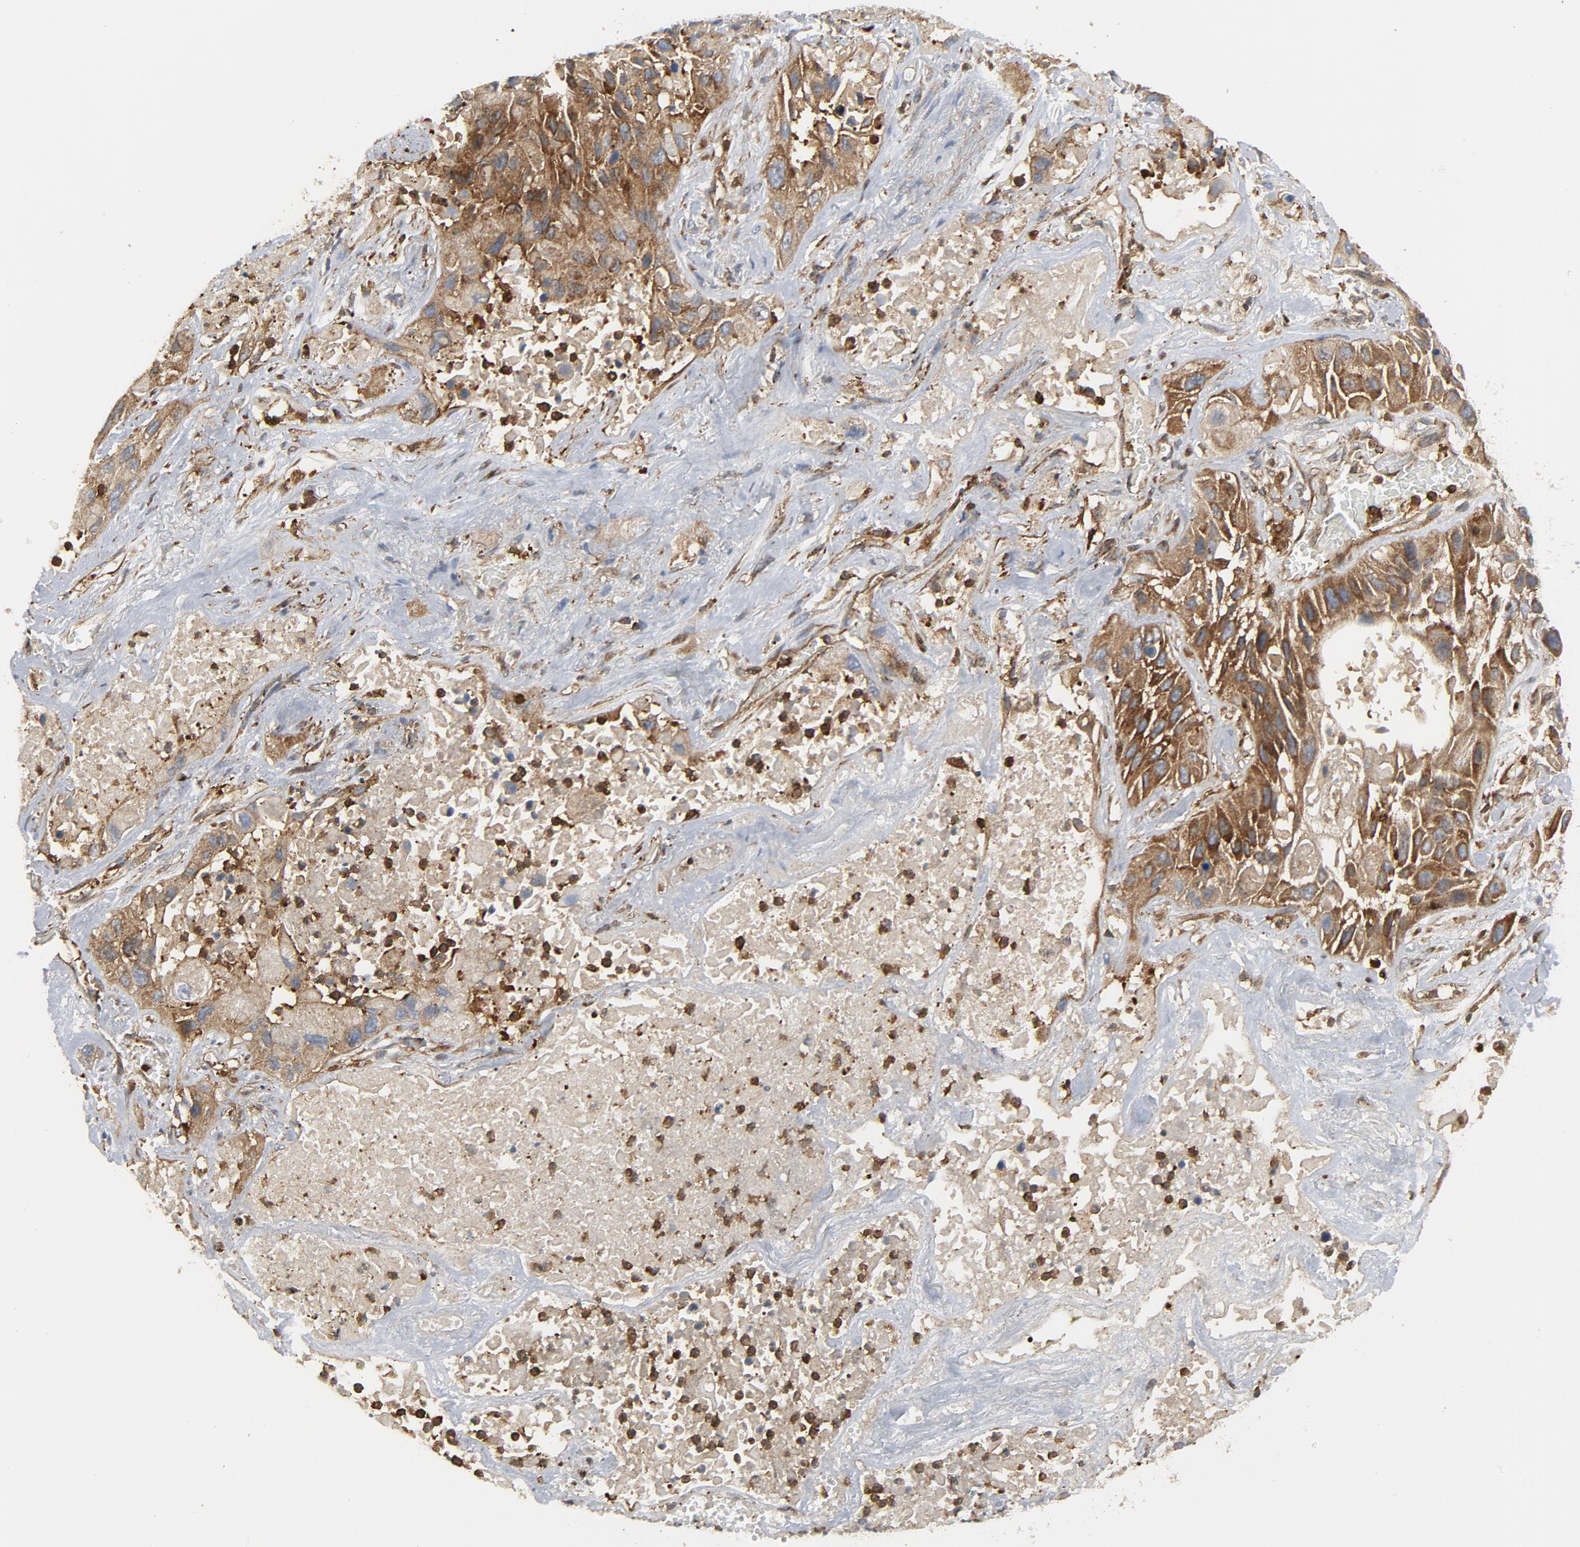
{"staining": {"intensity": "moderate", "quantity": ">75%", "location": "cytoplasmic/membranous"}, "tissue": "lung cancer", "cell_type": "Tumor cells", "image_type": "cancer", "snomed": [{"axis": "morphology", "description": "Squamous cell carcinoma, NOS"}, {"axis": "topography", "description": "Lung"}], "caption": "A high-resolution micrograph shows immunohistochemistry (IHC) staining of lung squamous cell carcinoma, which demonstrates moderate cytoplasmic/membranous staining in approximately >75% of tumor cells. (DAB = brown stain, brightfield microscopy at high magnification).", "gene": "YES1", "patient": {"sex": "female", "age": 76}}